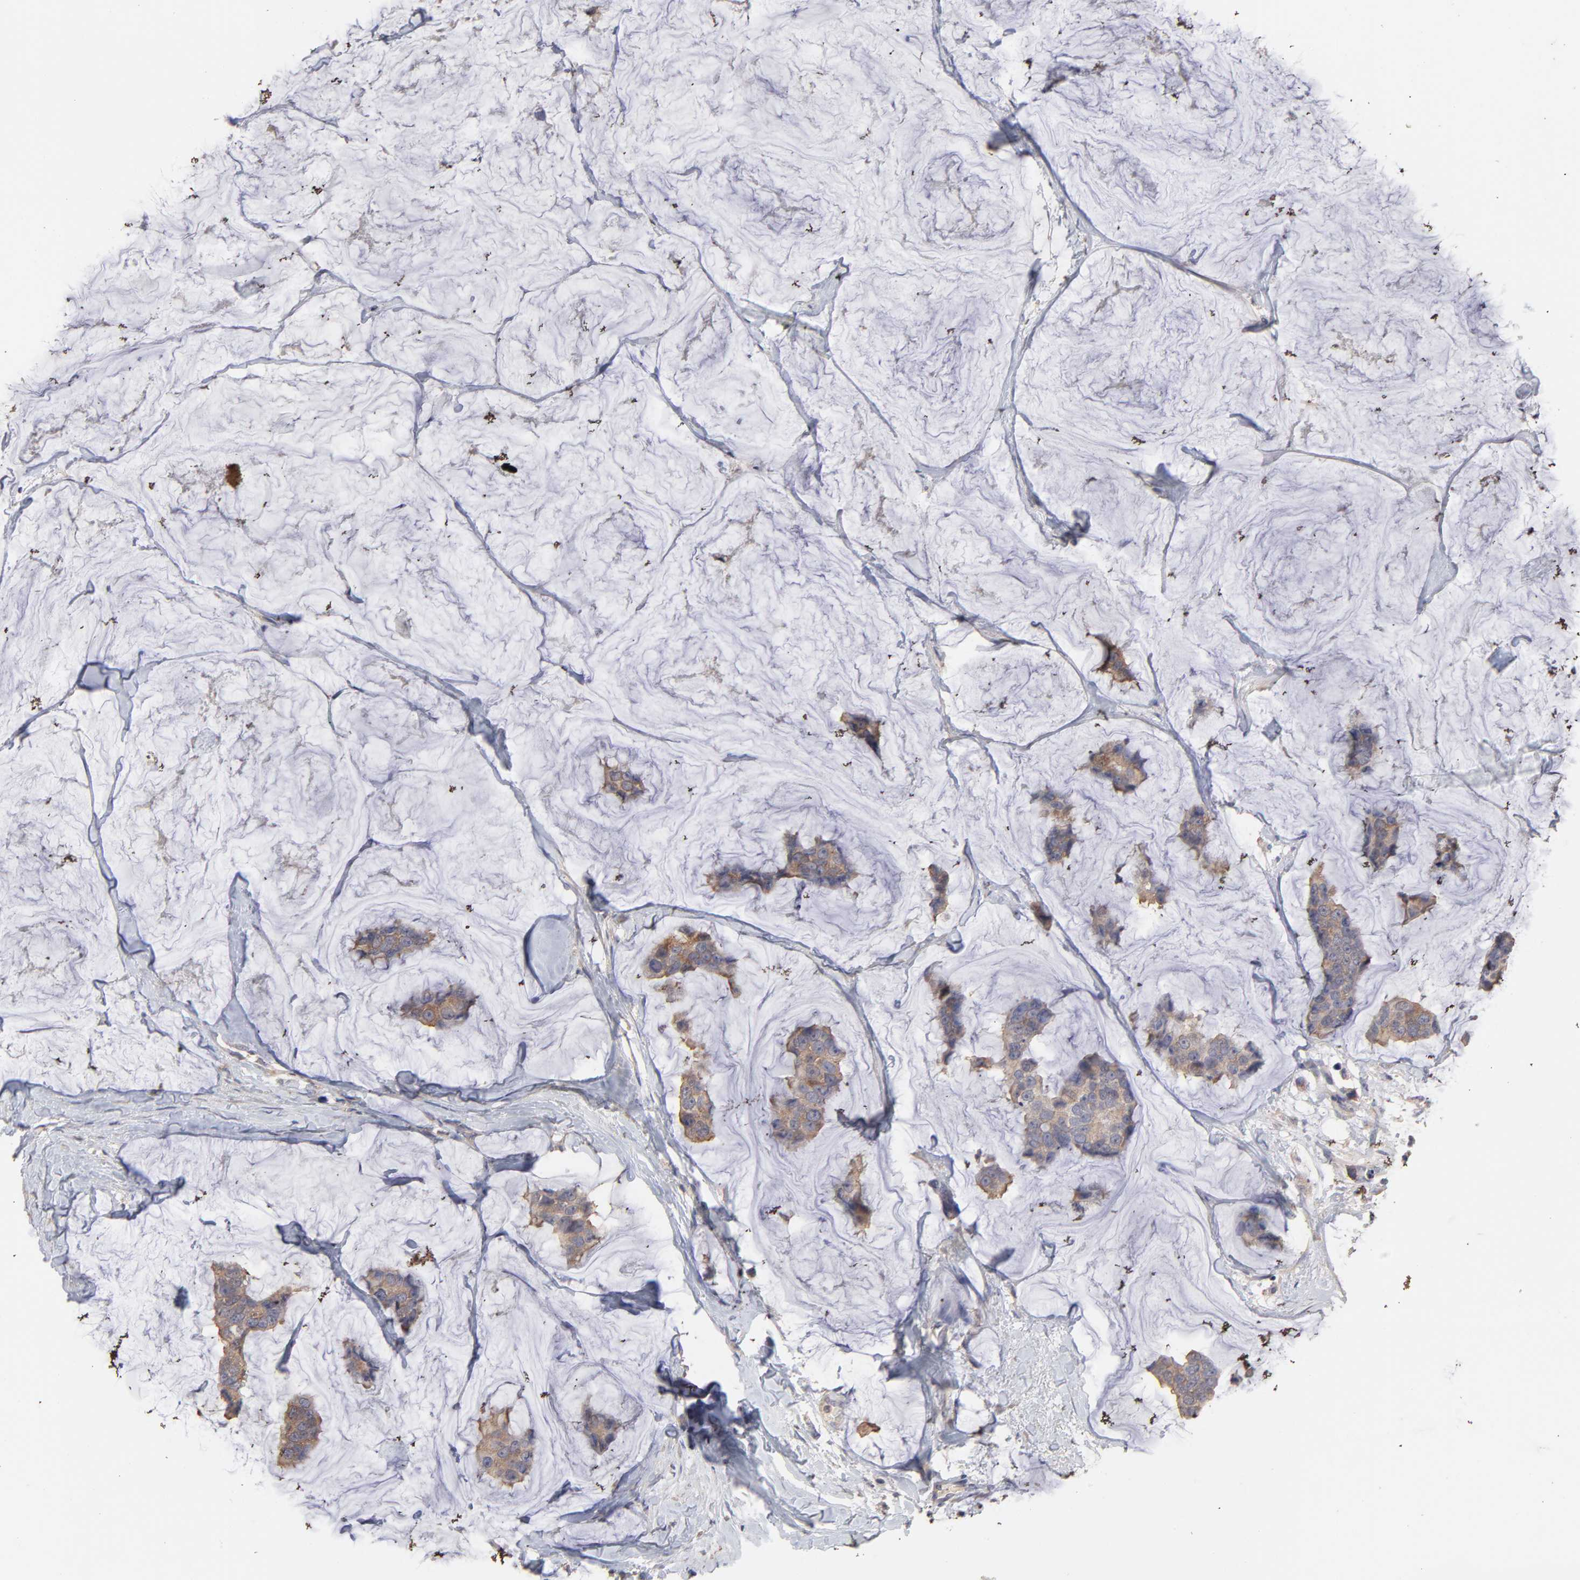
{"staining": {"intensity": "moderate", "quantity": ">75%", "location": "cytoplasmic/membranous"}, "tissue": "breast cancer", "cell_type": "Tumor cells", "image_type": "cancer", "snomed": [{"axis": "morphology", "description": "Normal tissue, NOS"}, {"axis": "morphology", "description": "Duct carcinoma"}, {"axis": "topography", "description": "Breast"}], "caption": "About >75% of tumor cells in breast cancer (intraductal carcinoma) display moderate cytoplasmic/membranous protein expression as visualized by brown immunohistochemical staining.", "gene": "TANGO2", "patient": {"sex": "female", "age": 50}}